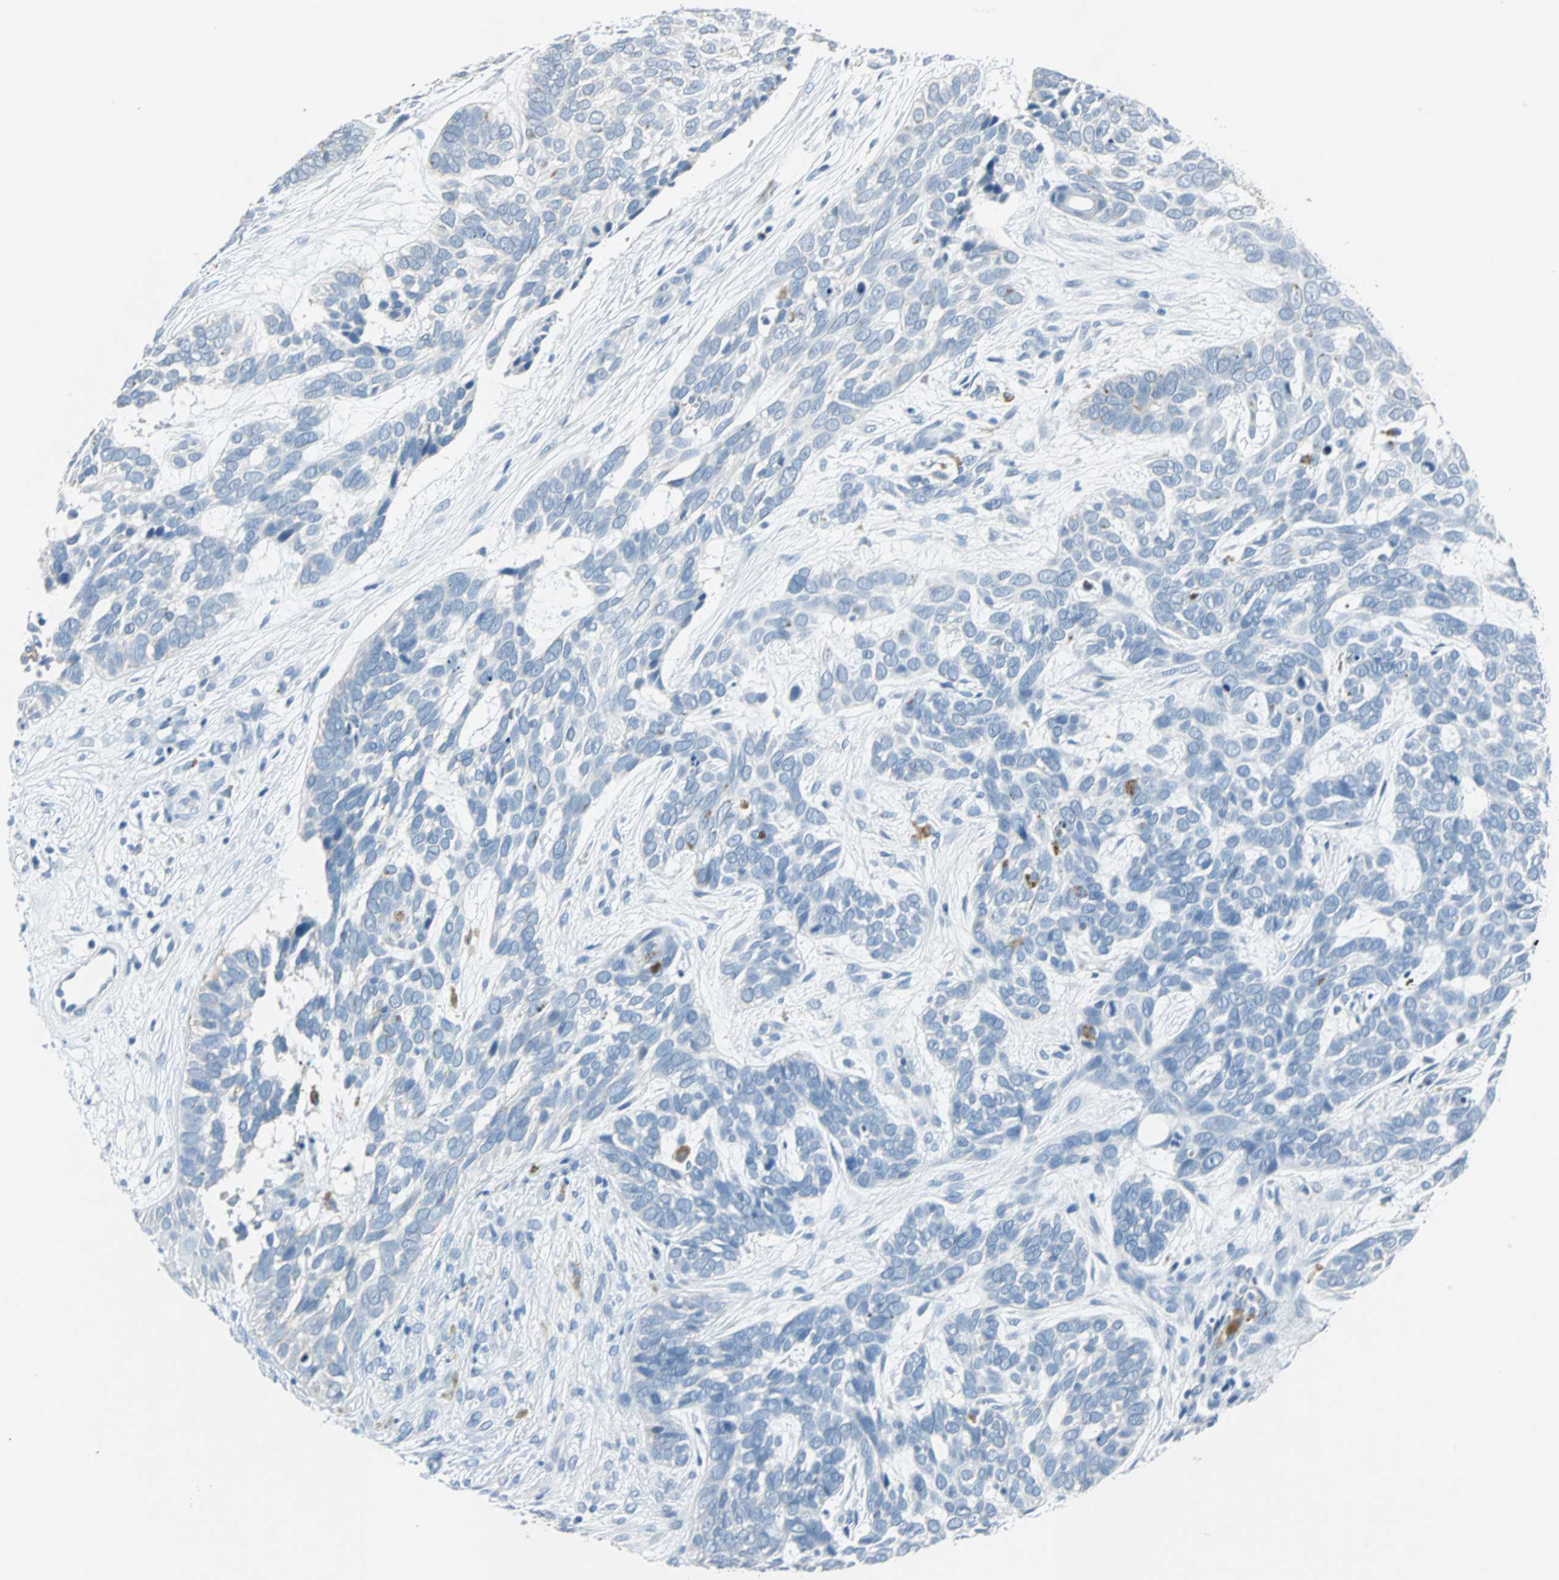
{"staining": {"intensity": "negative", "quantity": "none", "location": "none"}, "tissue": "skin cancer", "cell_type": "Tumor cells", "image_type": "cancer", "snomed": [{"axis": "morphology", "description": "Basal cell carcinoma"}, {"axis": "topography", "description": "Skin"}], "caption": "There is no significant staining in tumor cells of basal cell carcinoma (skin).", "gene": "MUC7", "patient": {"sex": "male", "age": 87}}